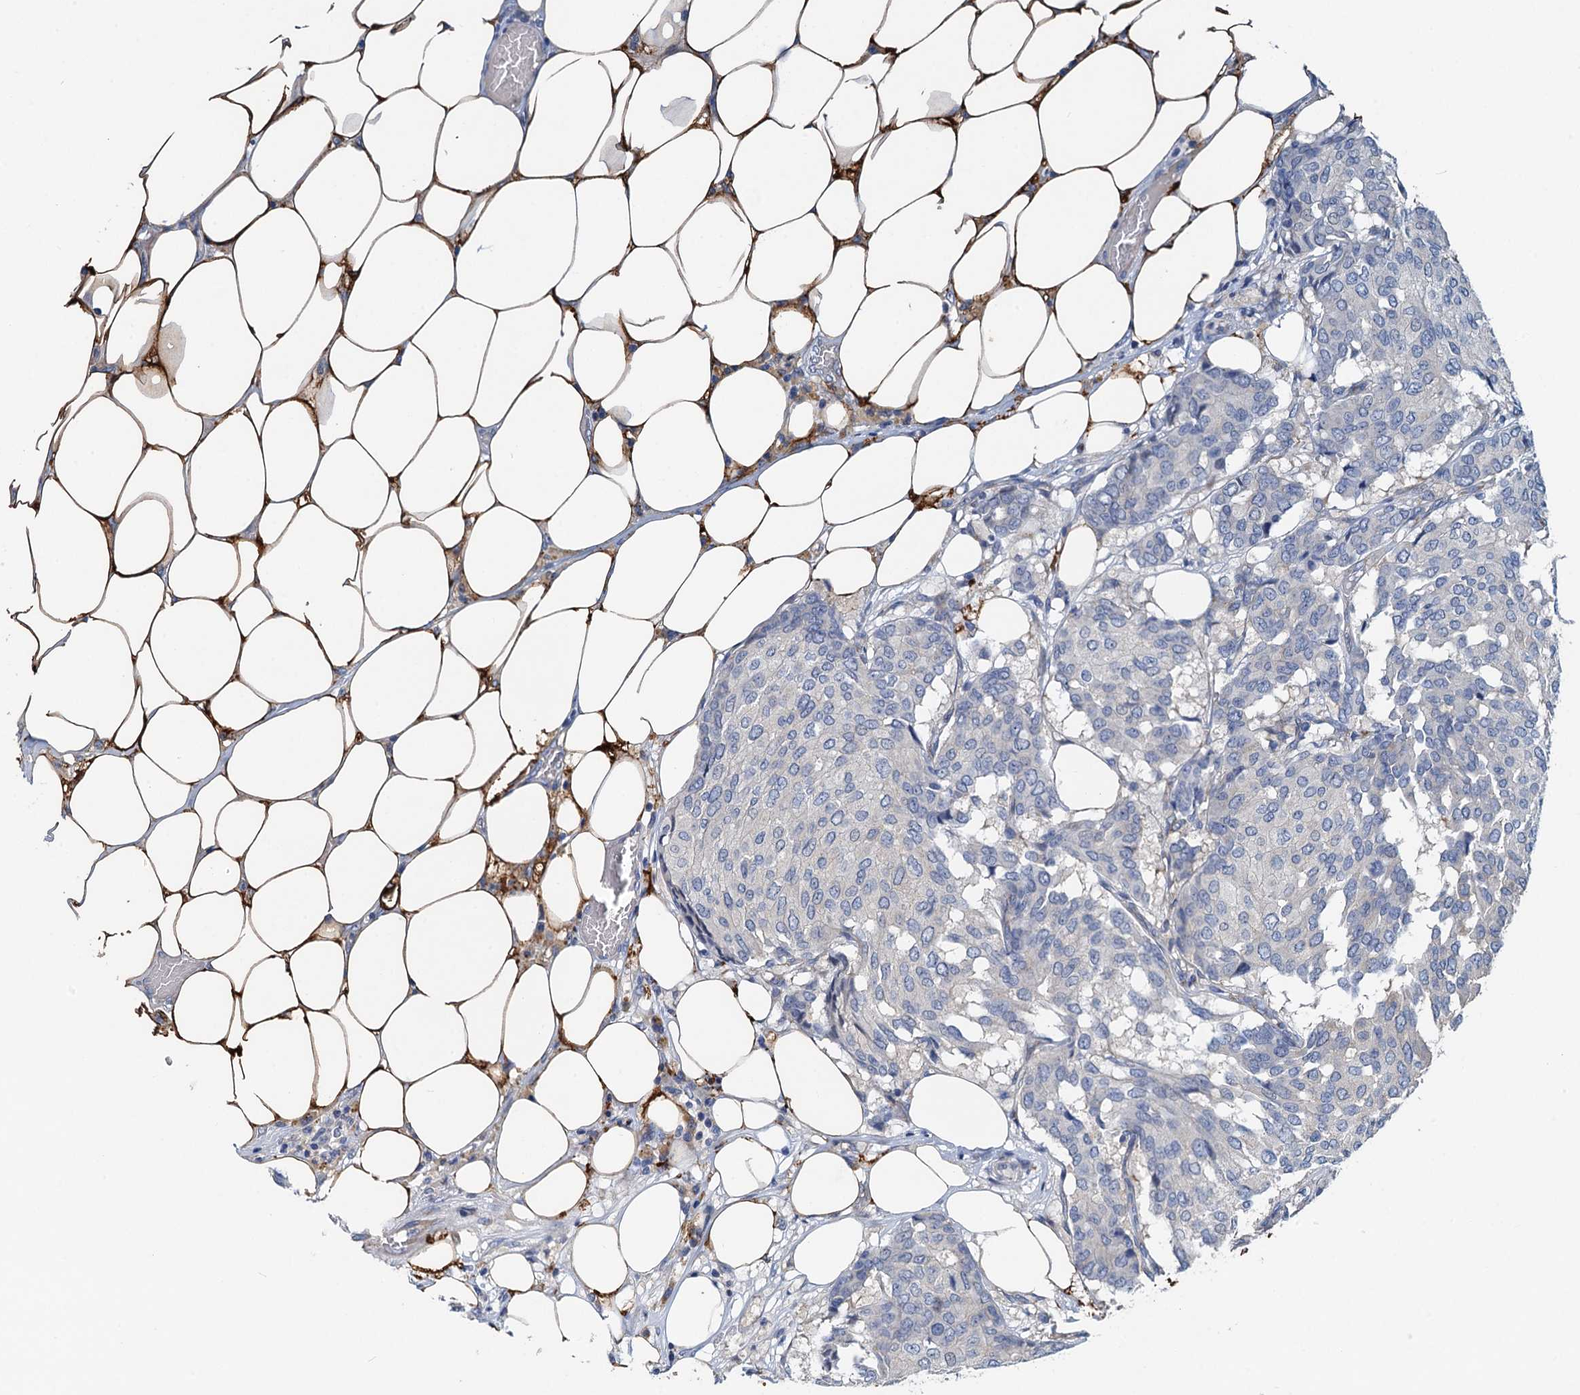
{"staining": {"intensity": "negative", "quantity": "none", "location": "none"}, "tissue": "breast cancer", "cell_type": "Tumor cells", "image_type": "cancer", "snomed": [{"axis": "morphology", "description": "Duct carcinoma"}, {"axis": "topography", "description": "Breast"}], "caption": "DAB (3,3'-diaminobenzidine) immunohistochemical staining of human breast cancer exhibits no significant staining in tumor cells.", "gene": "NBEA", "patient": {"sex": "female", "age": 75}}